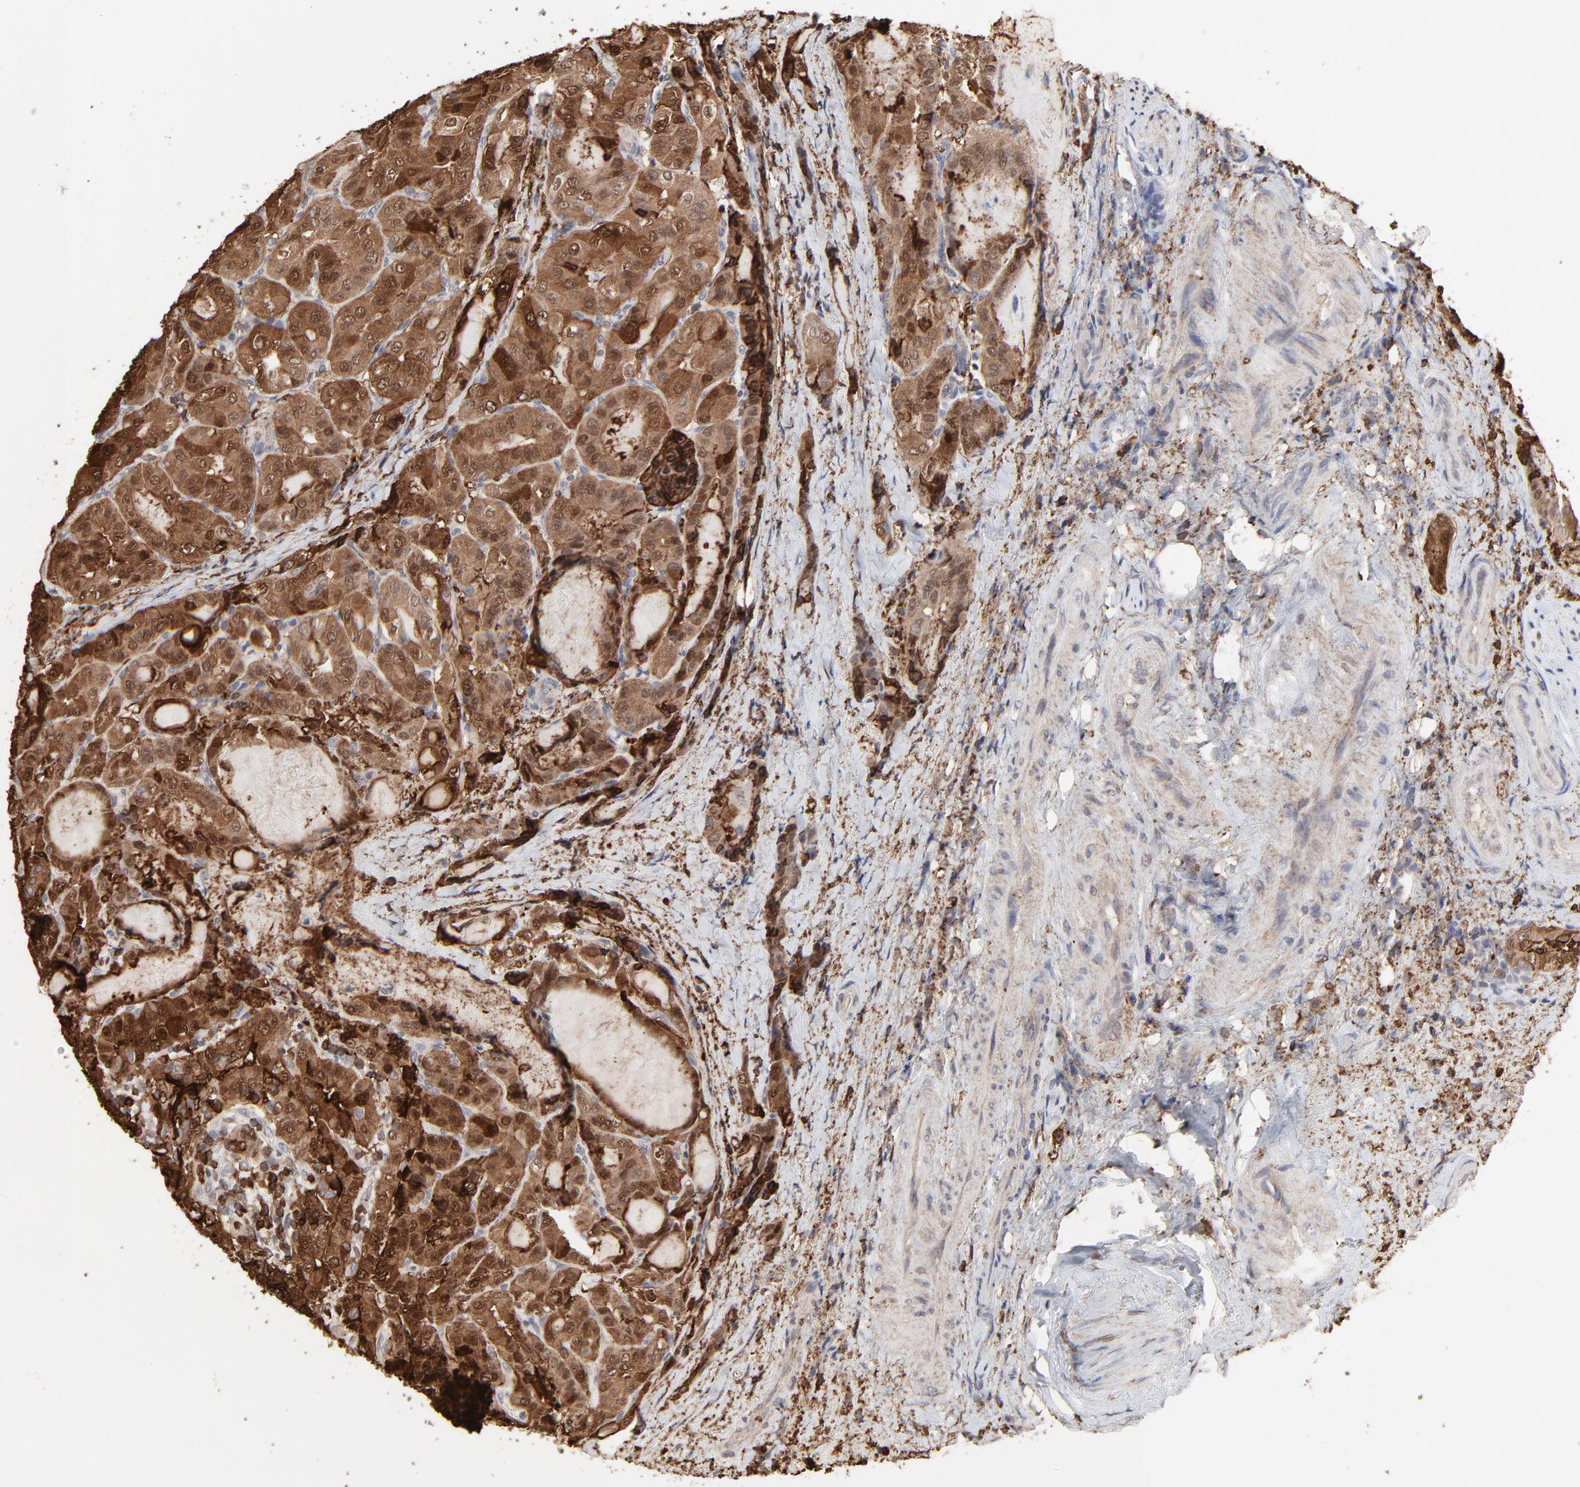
{"staining": {"intensity": "strong", "quantity": ">75%", "location": "cytoplasmic/membranous,nuclear"}, "tissue": "thyroid cancer", "cell_type": "Tumor cells", "image_type": "cancer", "snomed": [{"axis": "morphology", "description": "Papillary adenocarcinoma, NOS"}, {"axis": "topography", "description": "Thyroid gland"}], "caption": "This is an image of immunohistochemistry staining of papillary adenocarcinoma (thyroid), which shows strong positivity in the cytoplasmic/membranous and nuclear of tumor cells.", "gene": "SLC6A14", "patient": {"sex": "female", "age": 71}}